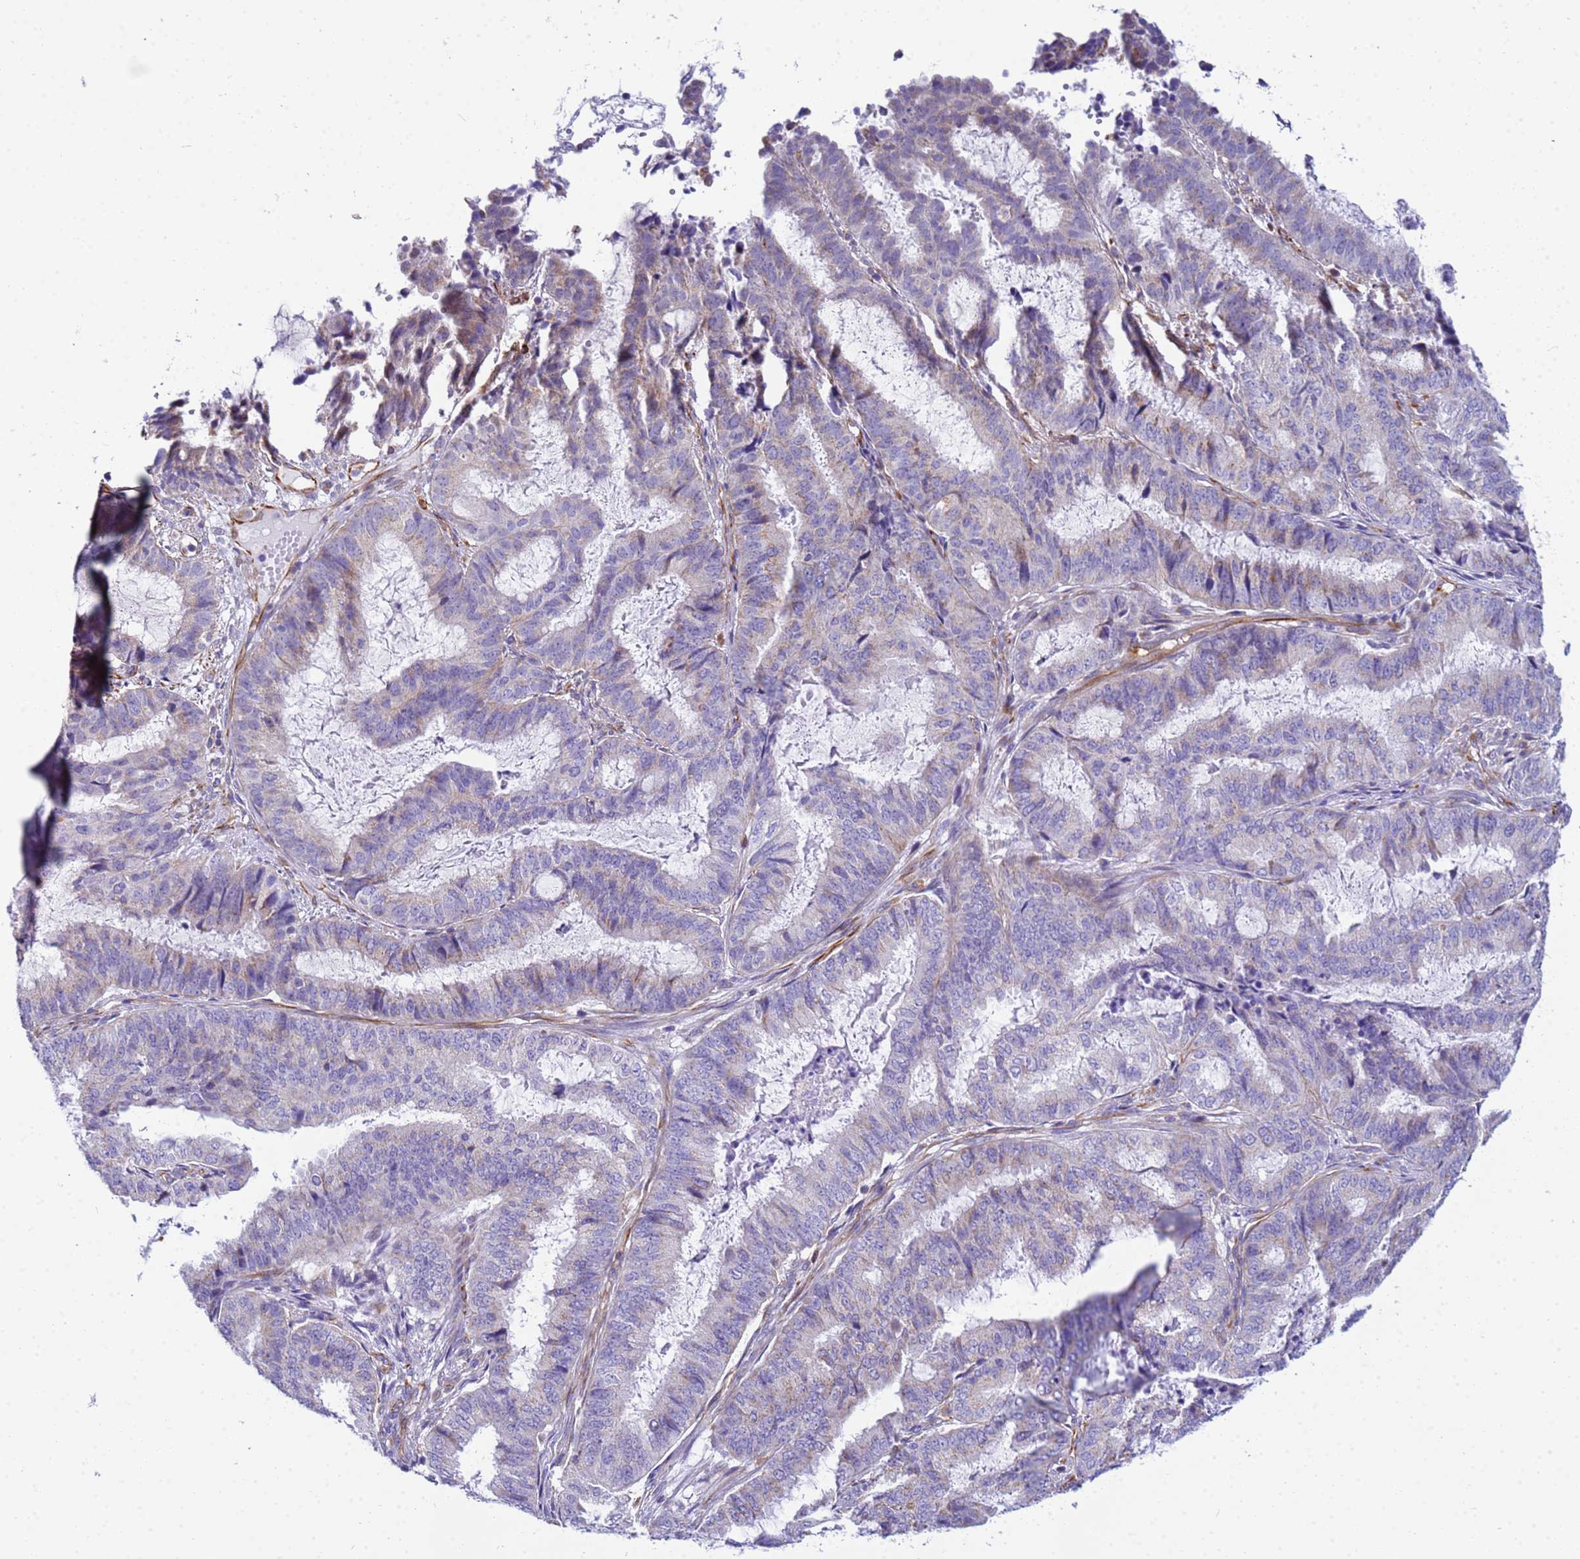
{"staining": {"intensity": "negative", "quantity": "none", "location": "none"}, "tissue": "endometrial cancer", "cell_type": "Tumor cells", "image_type": "cancer", "snomed": [{"axis": "morphology", "description": "Adenocarcinoma, NOS"}, {"axis": "topography", "description": "Endometrium"}], "caption": "Endometrial cancer (adenocarcinoma) stained for a protein using immunohistochemistry (IHC) shows no expression tumor cells.", "gene": "UBXN2B", "patient": {"sex": "female", "age": 51}}